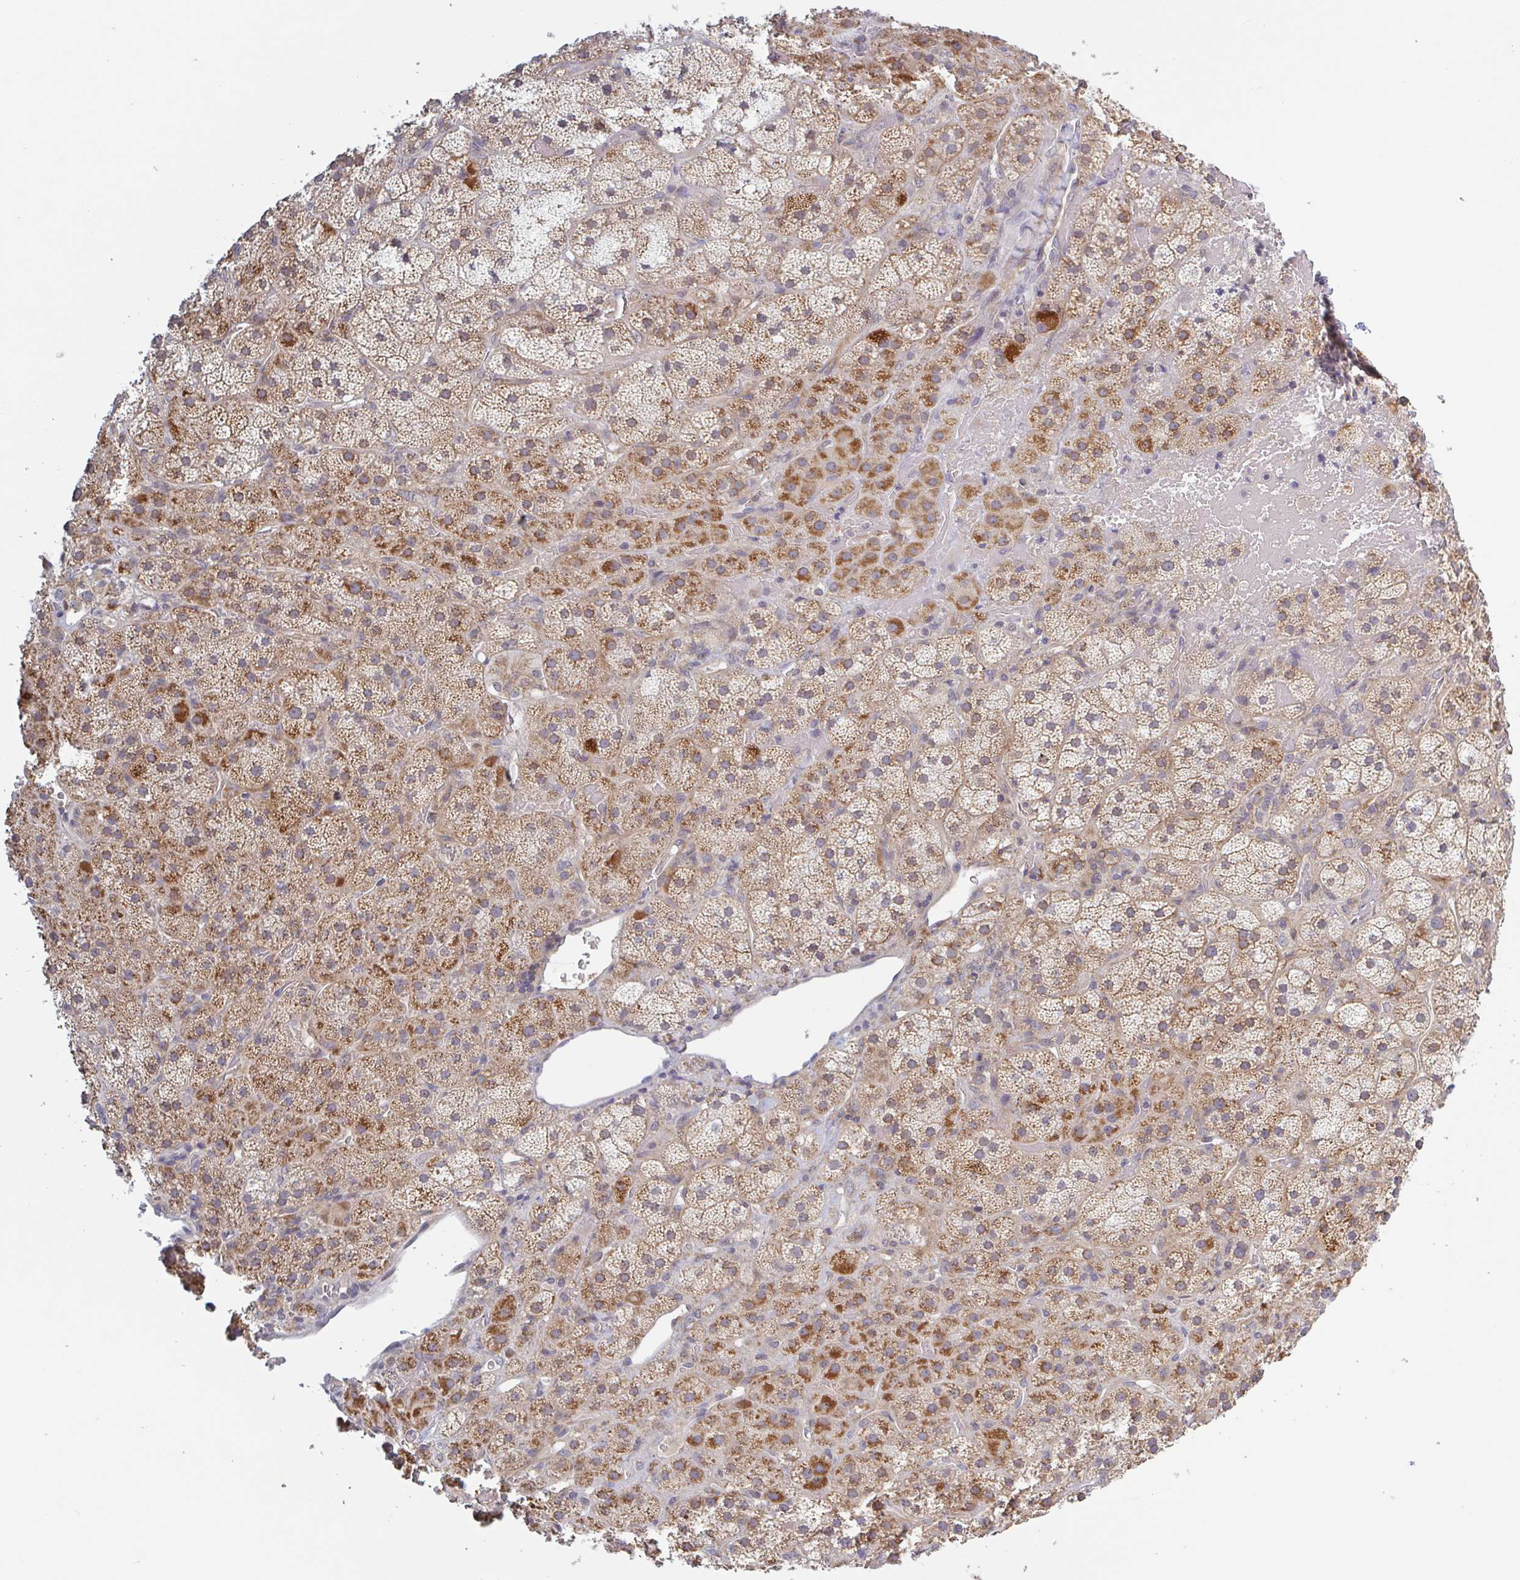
{"staining": {"intensity": "moderate", "quantity": ">75%", "location": "cytoplasmic/membranous"}, "tissue": "adrenal gland", "cell_type": "Glandular cells", "image_type": "normal", "snomed": [{"axis": "morphology", "description": "Normal tissue, NOS"}, {"axis": "topography", "description": "Adrenal gland"}], "caption": "Human adrenal gland stained with a brown dye demonstrates moderate cytoplasmic/membranous positive expression in approximately >75% of glandular cells.", "gene": "SURF1", "patient": {"sex": "male", "age": 57}}